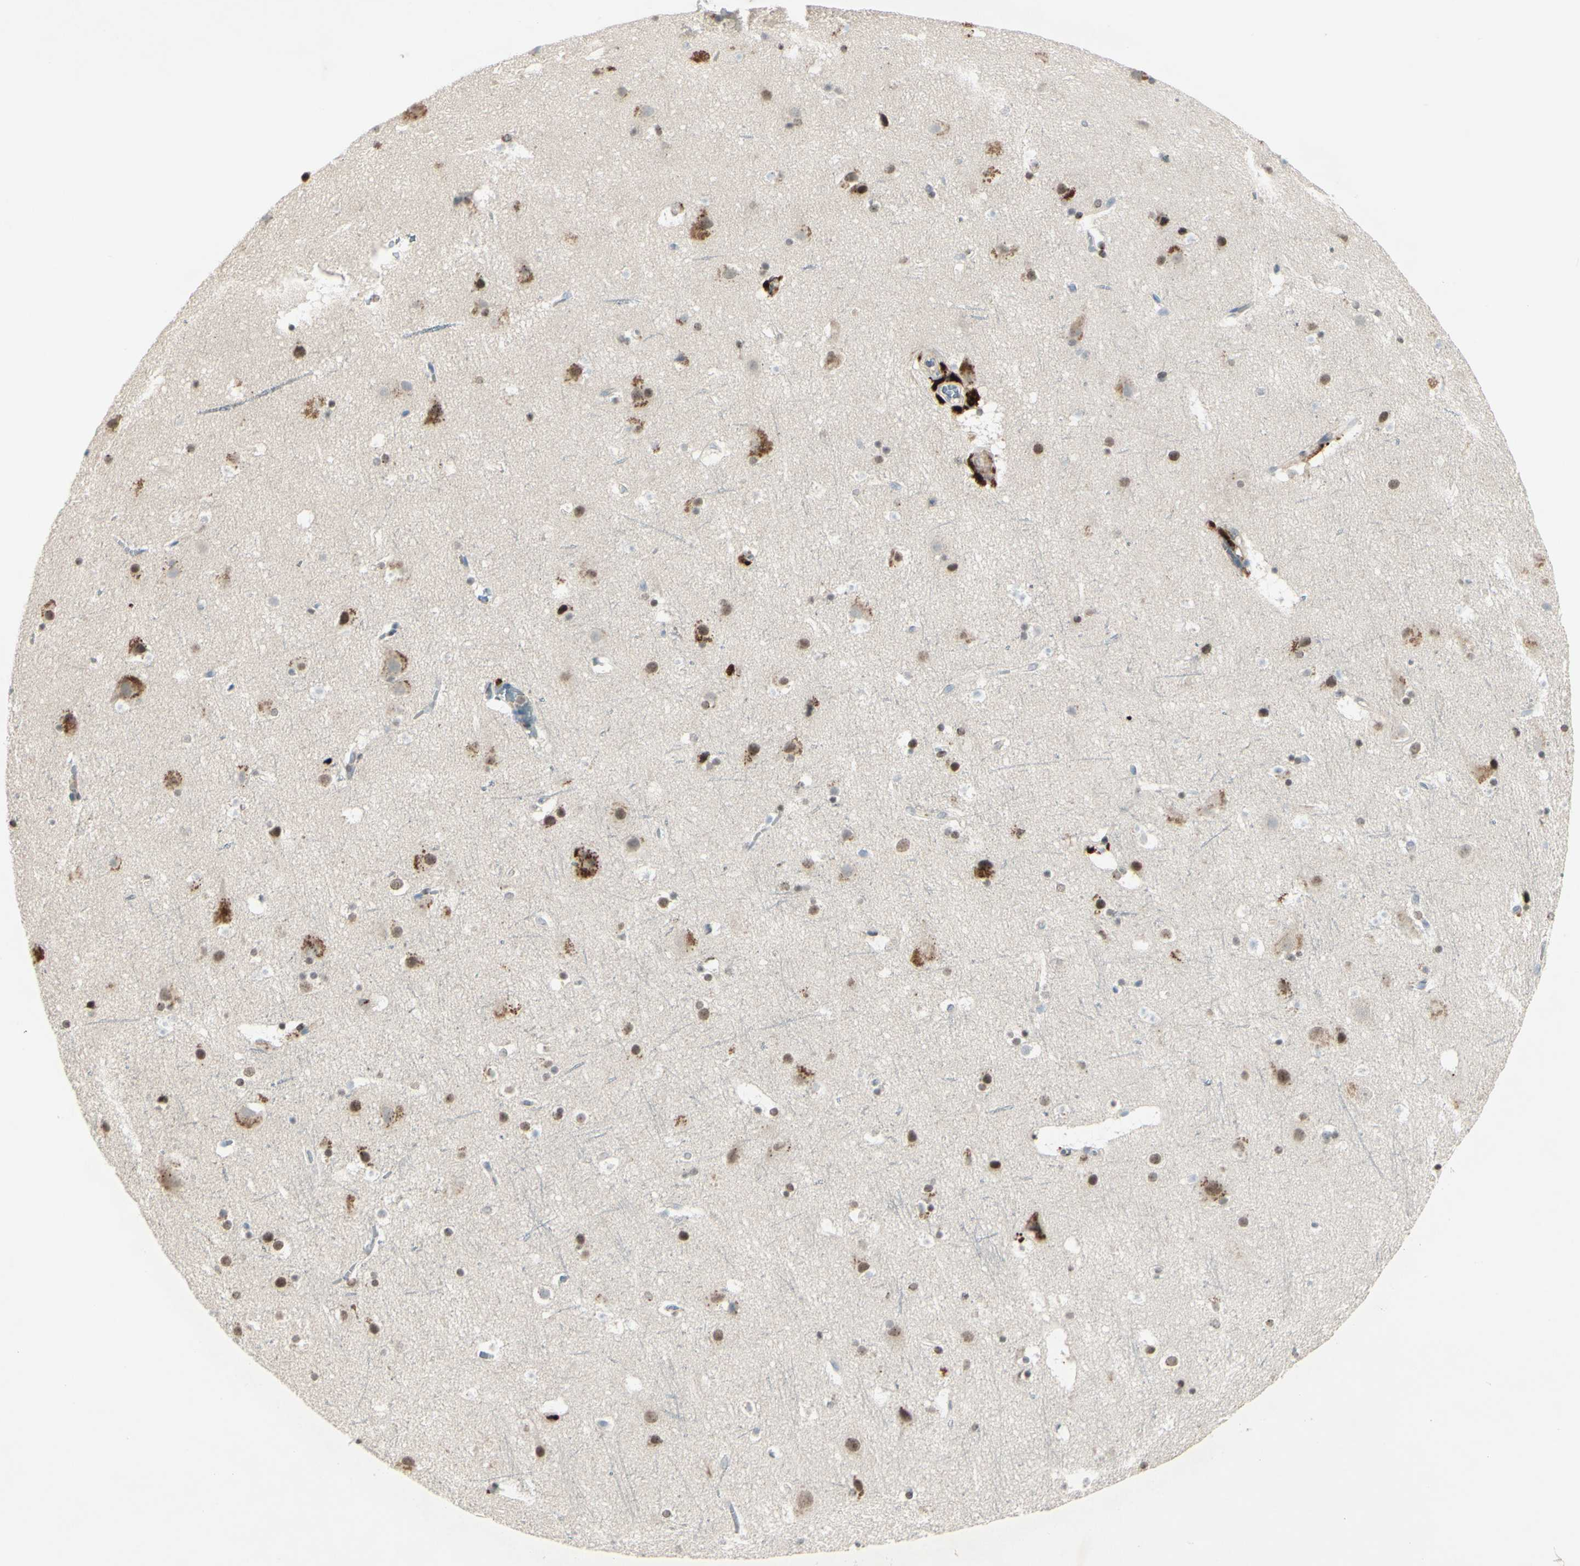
{"staining": {"intensity": "negative", "quantity": "none", "location": "none"}, "tissue": "cerebral cortex", "cell_type": "Endothelial cells", "image_type": "normal", "snomed": [{"axis": "morphology", "description": "Normal tissue, NOS"}, {"axis": "topography", "description": "Cerebral cortex"}], "caption": "This is a micrograph of immunohistochemistry (IHC) staining of normal cerebral cortex, which shows no positivity in endothelial cells. Brightfield microscopy of immunohistochemistry (IHC) stained with DAB (3,3'-diaminobenzidine) (brown) and hematoxylin (blue), captured at high magnification.", "gene": "FGFR2", "patient": {"sex": "male", "age": 45}}